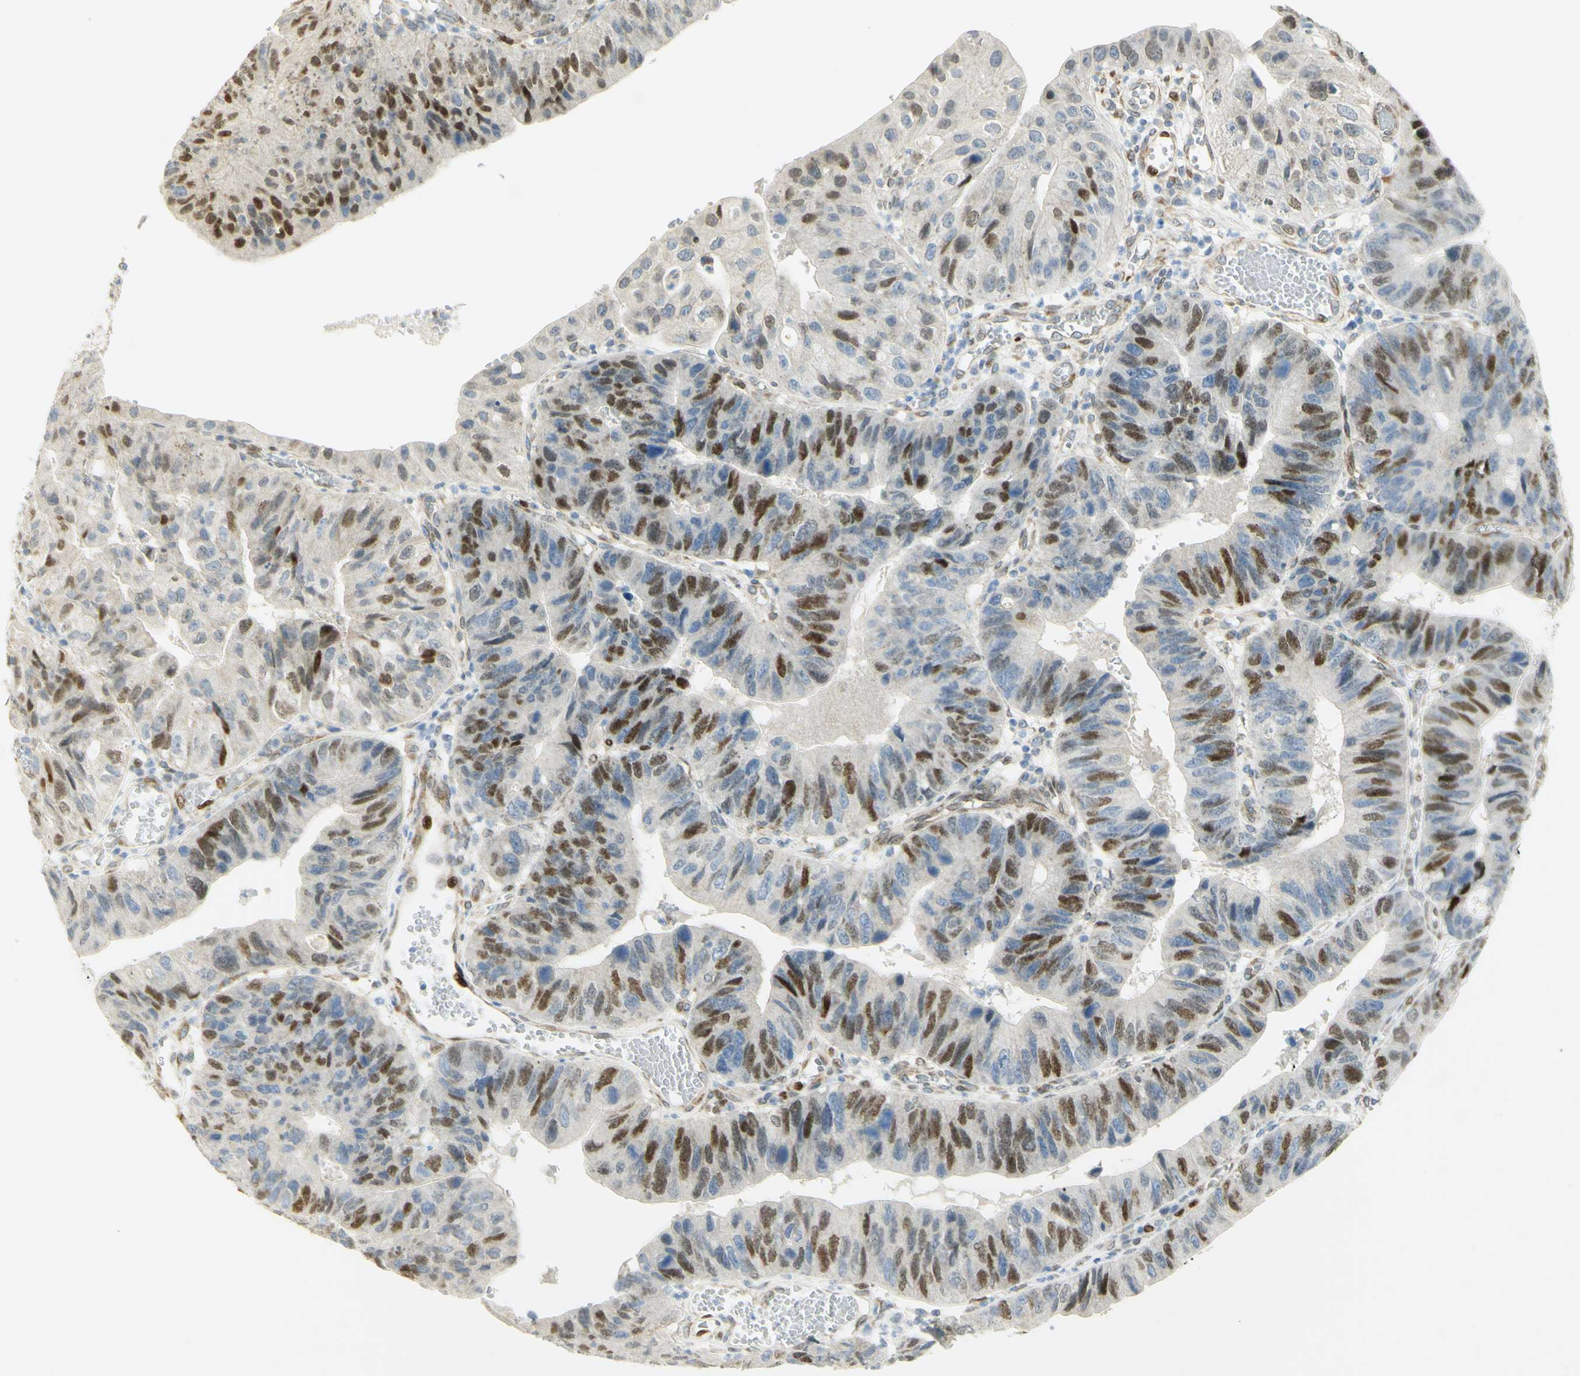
{"staining": {"intensity": "strong", "quantity": "25%-75%", "location": "nuclear"}, "tissue": "stomach cancer", "cell_type": "Tumor cells", "image_type": "cancer", "snomed": [{"axis": "morphology", "description": "Adenocarcinoma, NOS"}, {"axis": "topography", "description": "Stomach"}], "caption": "Stomach adenocarcinoma was stained to show a protein in brown. There is high levels of strong nuclear staining in about 25%-75% of tumor cells.", "gene": "E2F1", "patient": {"sex": "male", "age": 59}}